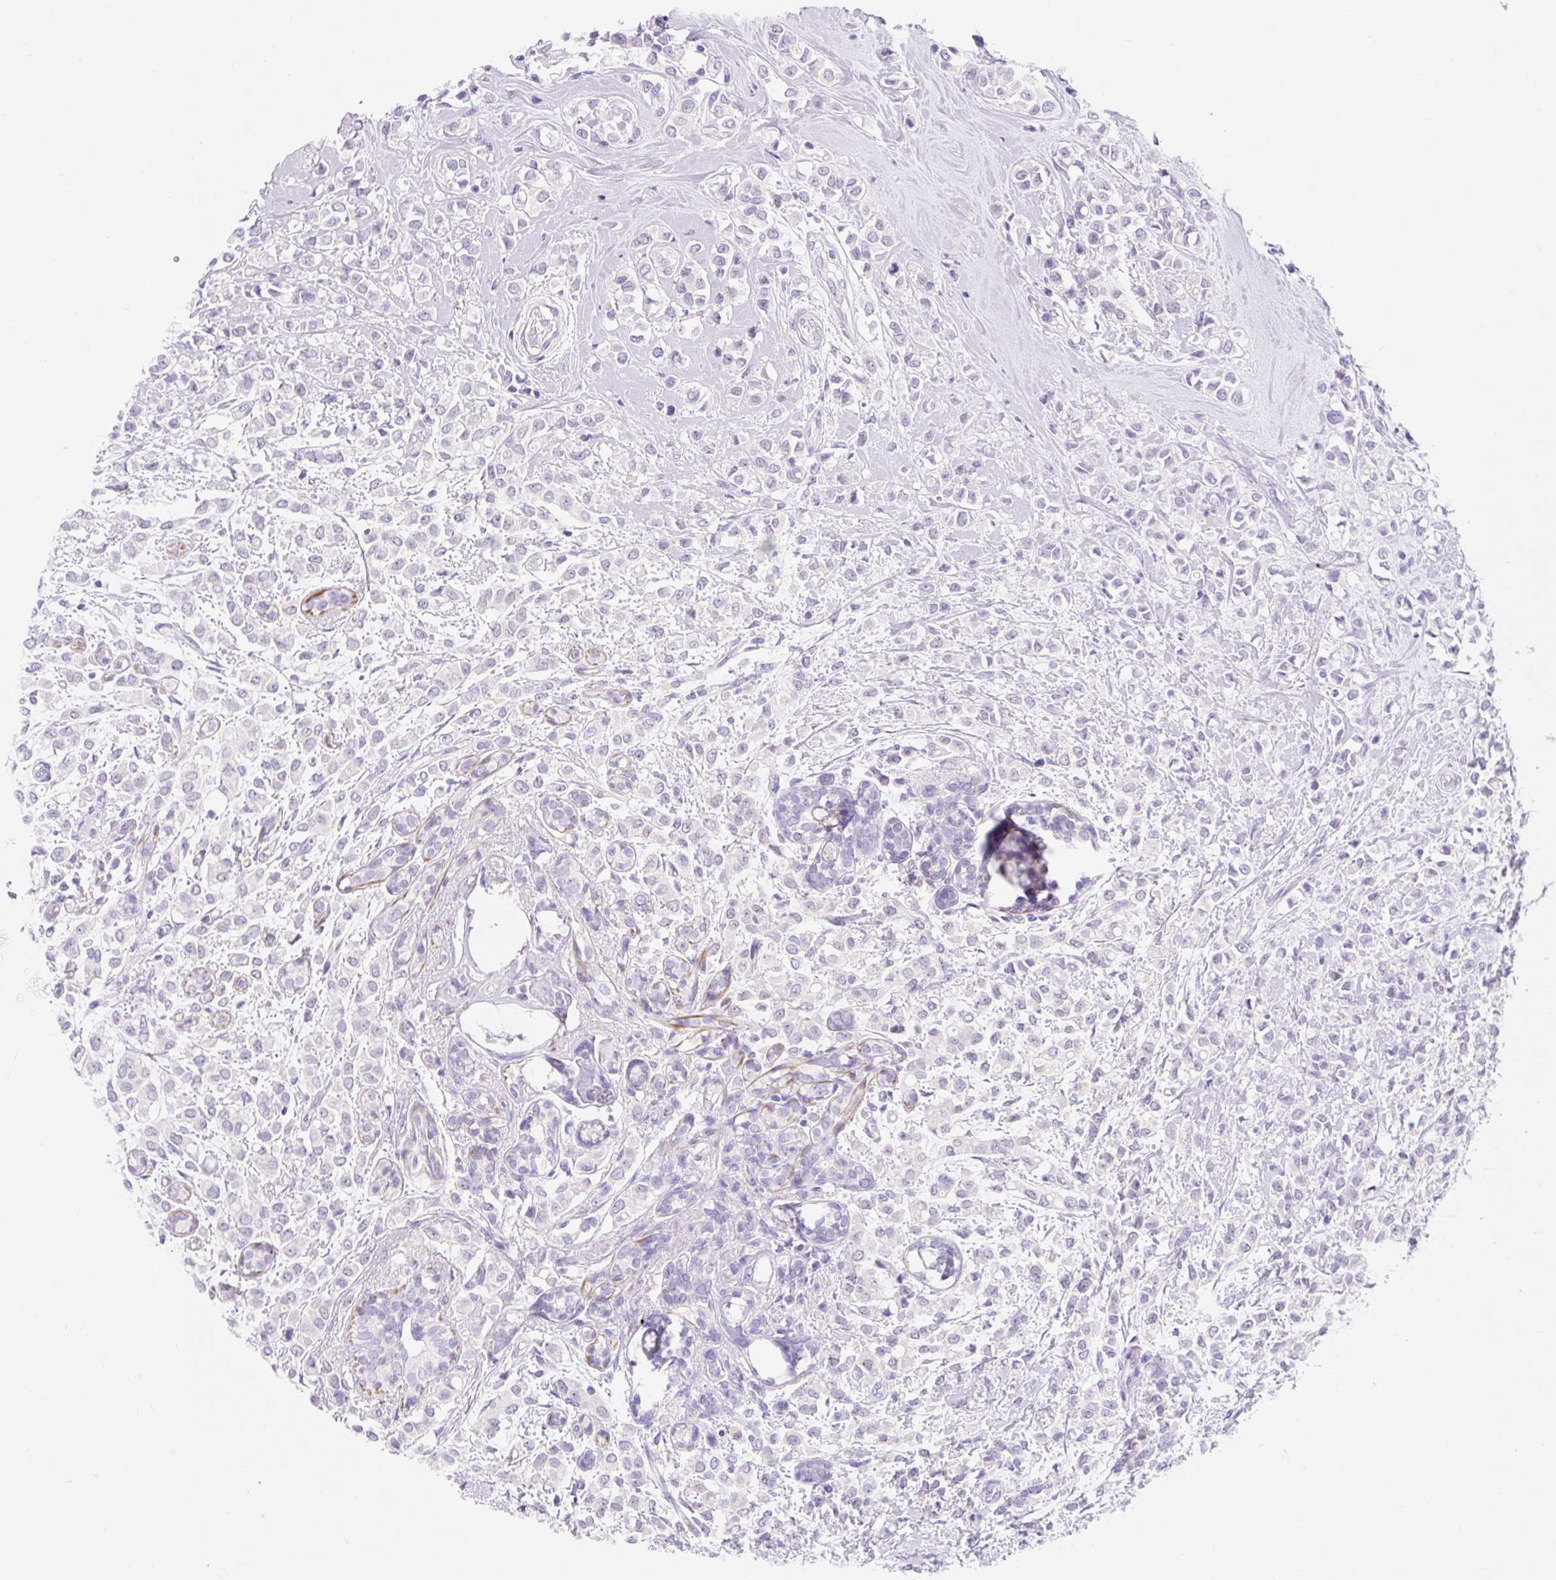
{"staining": {"intensity": "negative", "quantity": "none", "location": "none"}, "tissue": "breast cancer", "cell_type": "Tumor cells", "image_type": "cancer", "snomed": [{"axis": "morphology", "description": "Lobular carcinoma"}, {"axis": "topography", "description": "Breast"}], "caption": "The immunohistochemistry (IHC) histopathology image has no significant expression in tumor cells of breast lobular carcinoma tissue. (IHC, brightfield microscopy, high magnification).", "gene": "SLC28A1", "patient": {"sex": "female", "age": 68}}